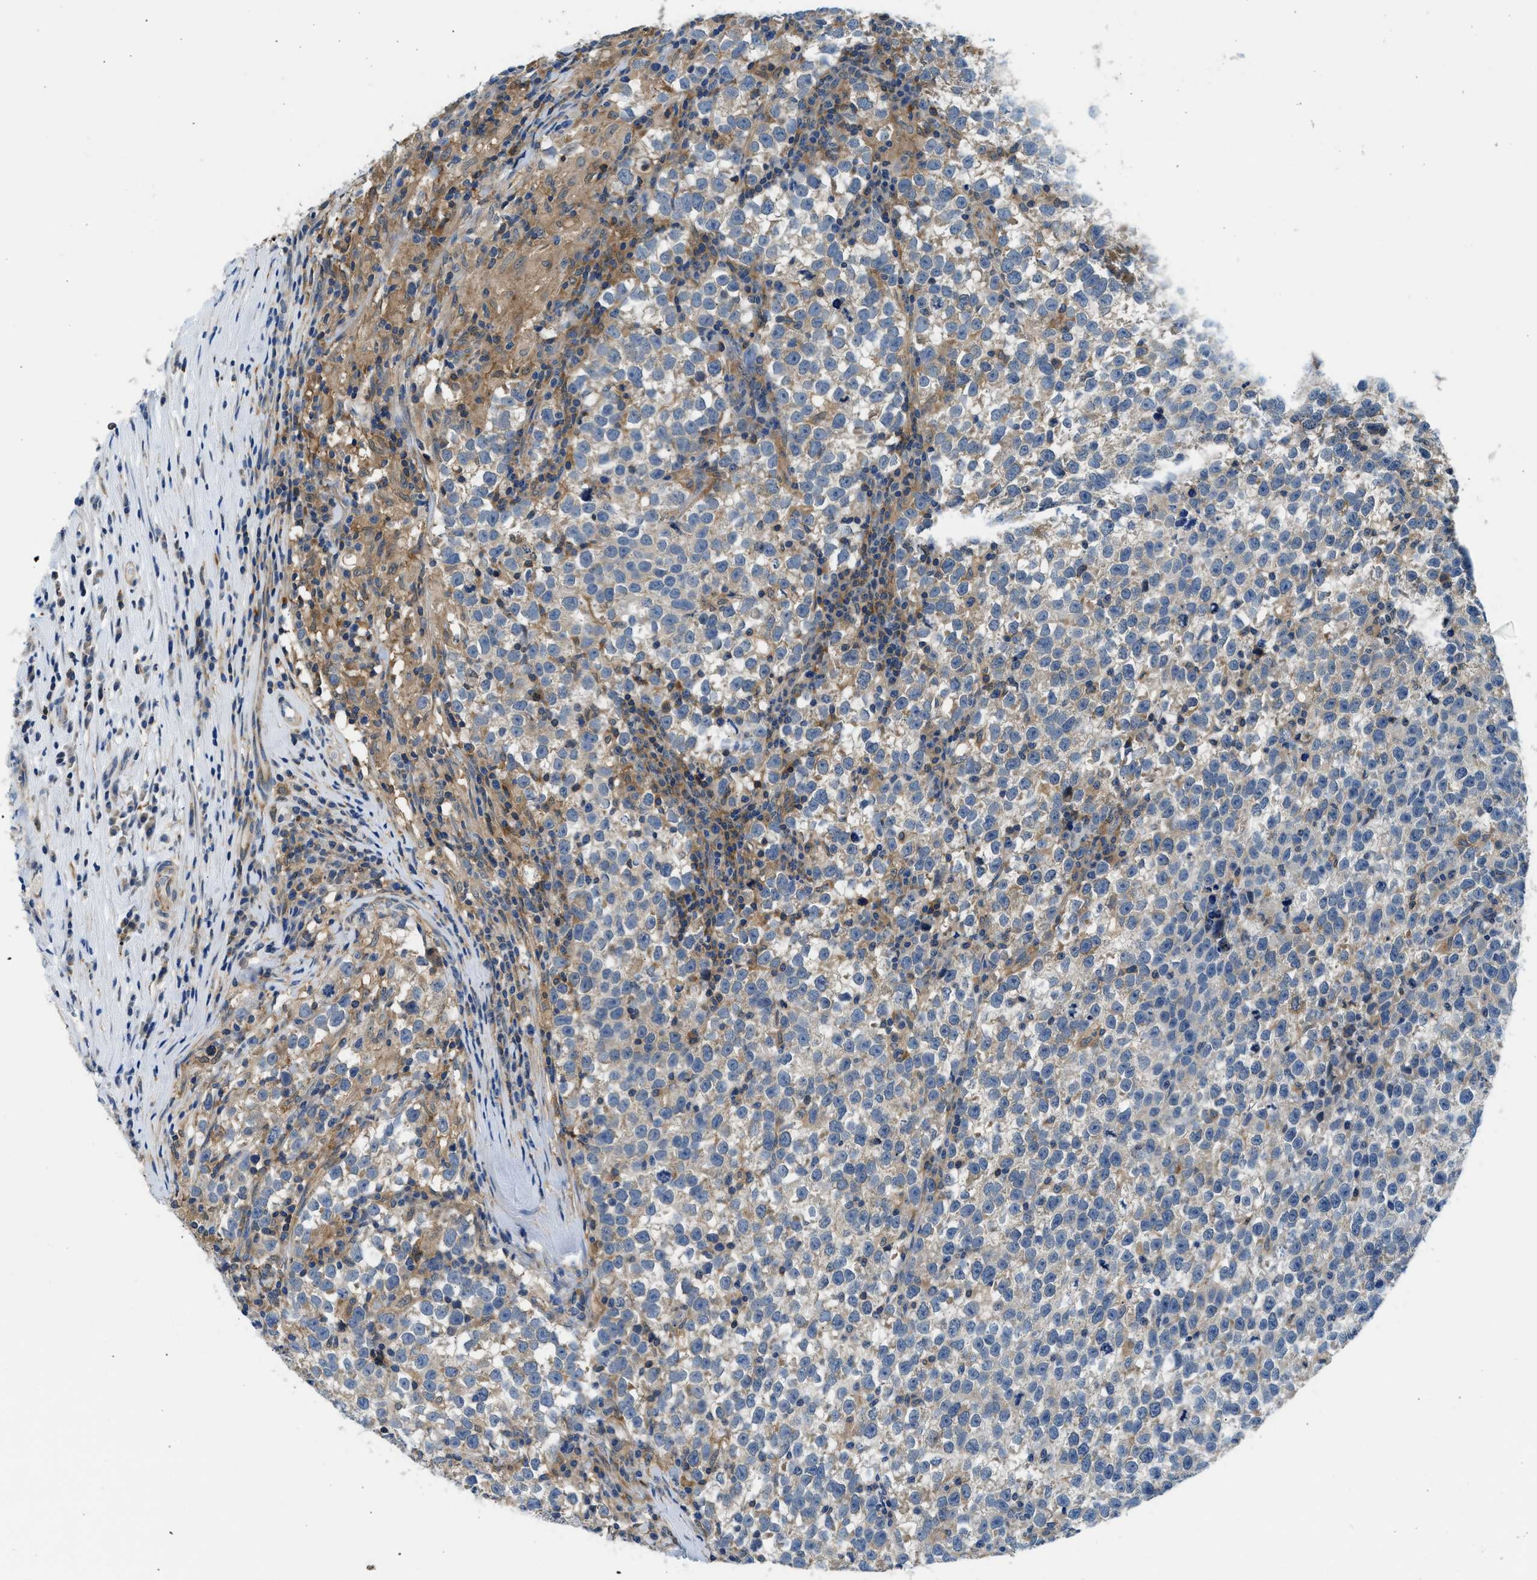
{"staining": {"intensity": "weak", "quantity": "25%-75%", "location": "cytoplasmic/membranous"}, "tissue": "testis cancer", "cell_type": "Tumor cells", "image_type": "cancer", "snomed": [{"axis": "morphology", "description": "Normal tissue, NOS"}, {"axis": "morphology", "description": "Seminoma, NOS"}, {"axis": "topography", "description": "Testis"}], "caption": "A photomicrograph of testis cancer stained for a protein demonstrates weak cytoplasmic/membranous brown staining in tumor cells.", "gene": "LPIN2", "patient": {"sex": "male", "age": 43}}